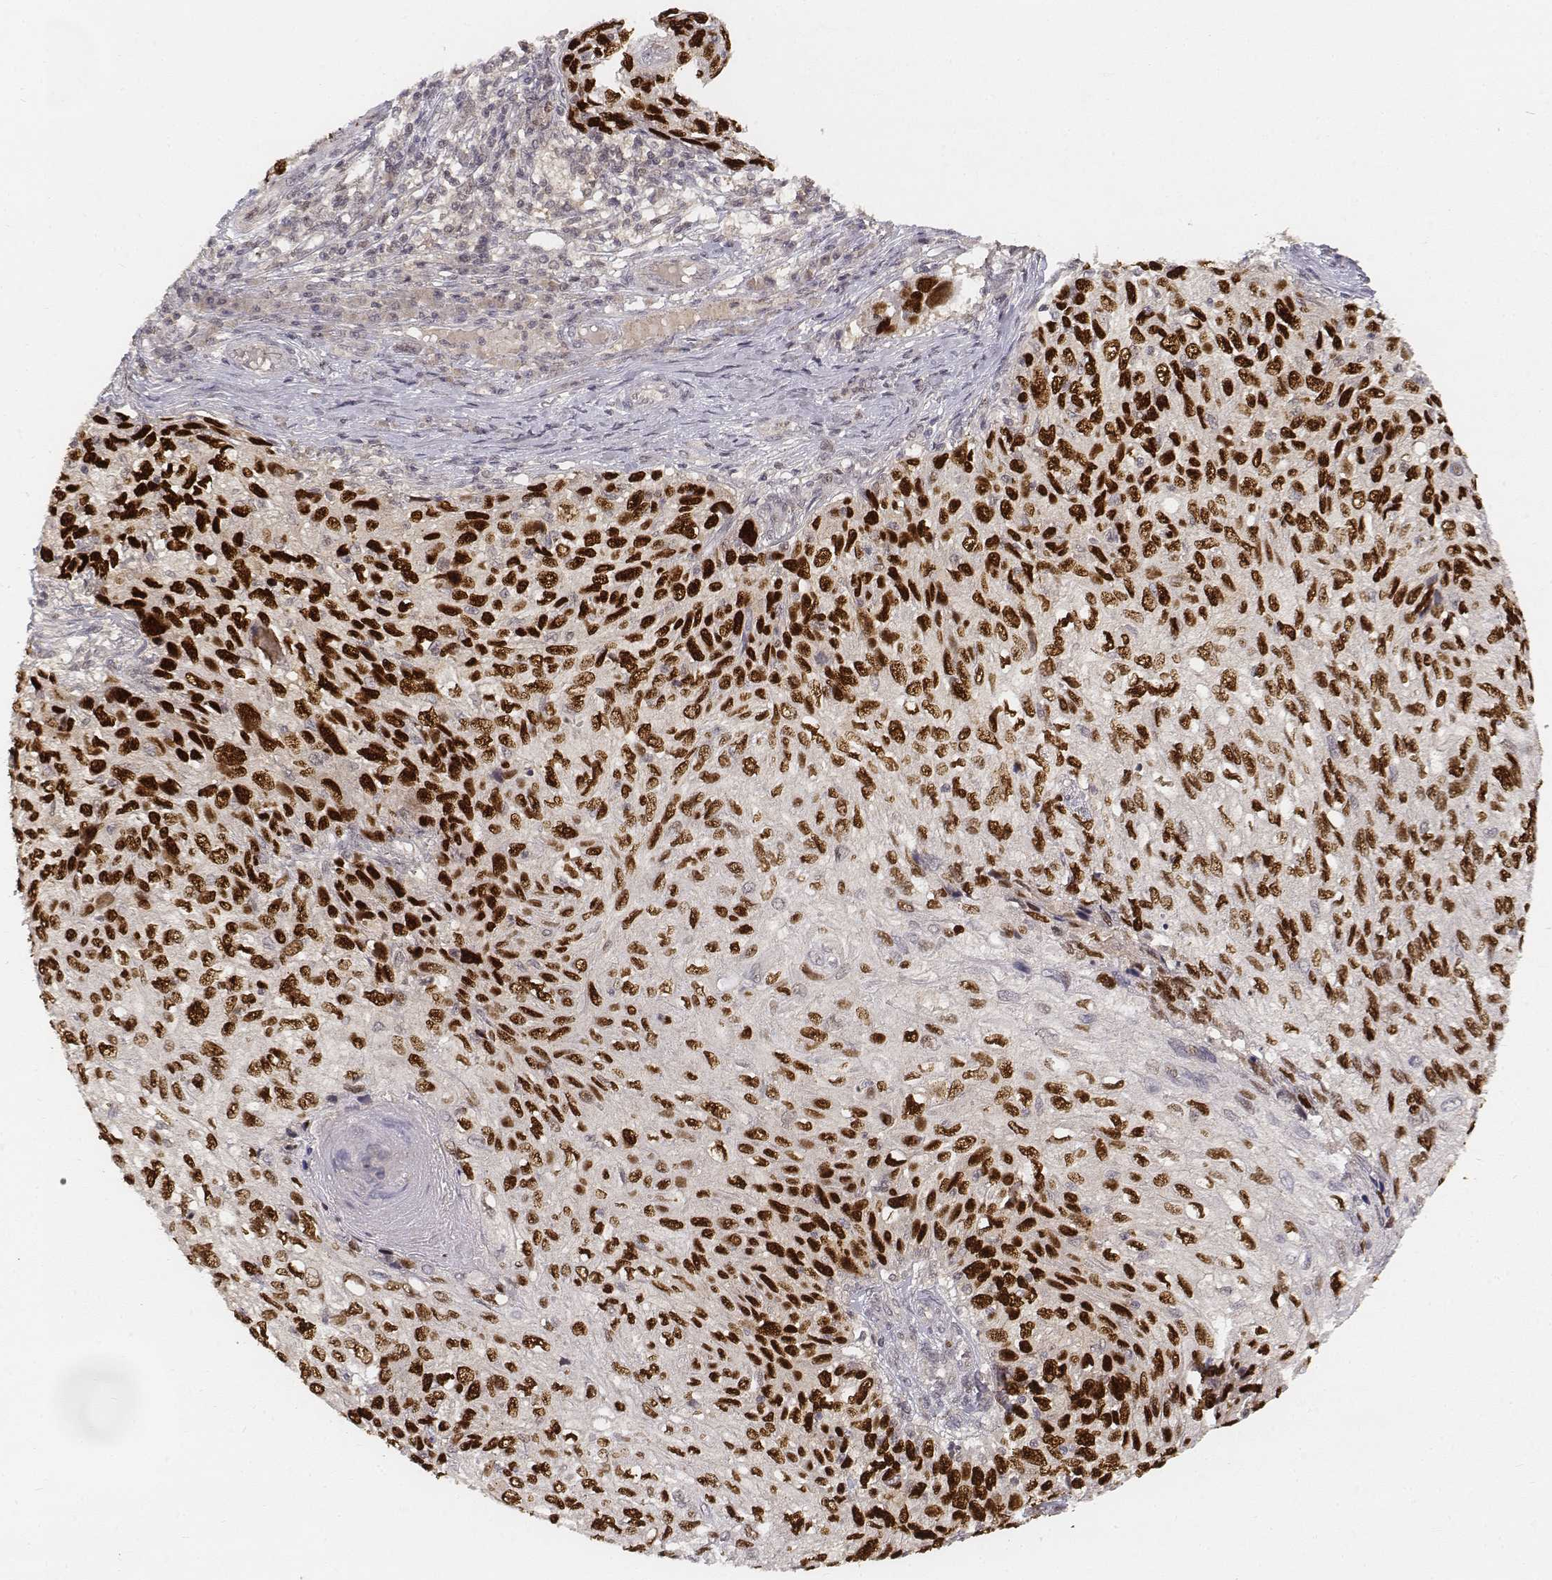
{"staining": {"intensity": "strong", "quantity": ">75%", "location": "nuclear"}, "tissue": "skin cancer", "cell_type": "Tumor cells", "image_type": "cancer", "snomed": [{"axis": "morphology", "description": "Squamous cell carcinoma, NOS"}, {"axis": "topography", "description": "Skin"}], "caption": "Strong nuclear positivity is present in about >75% of tumor cells in skin cancer.", "gene": "FANCD2", "patient": {"sex": "male", "age": 92}}